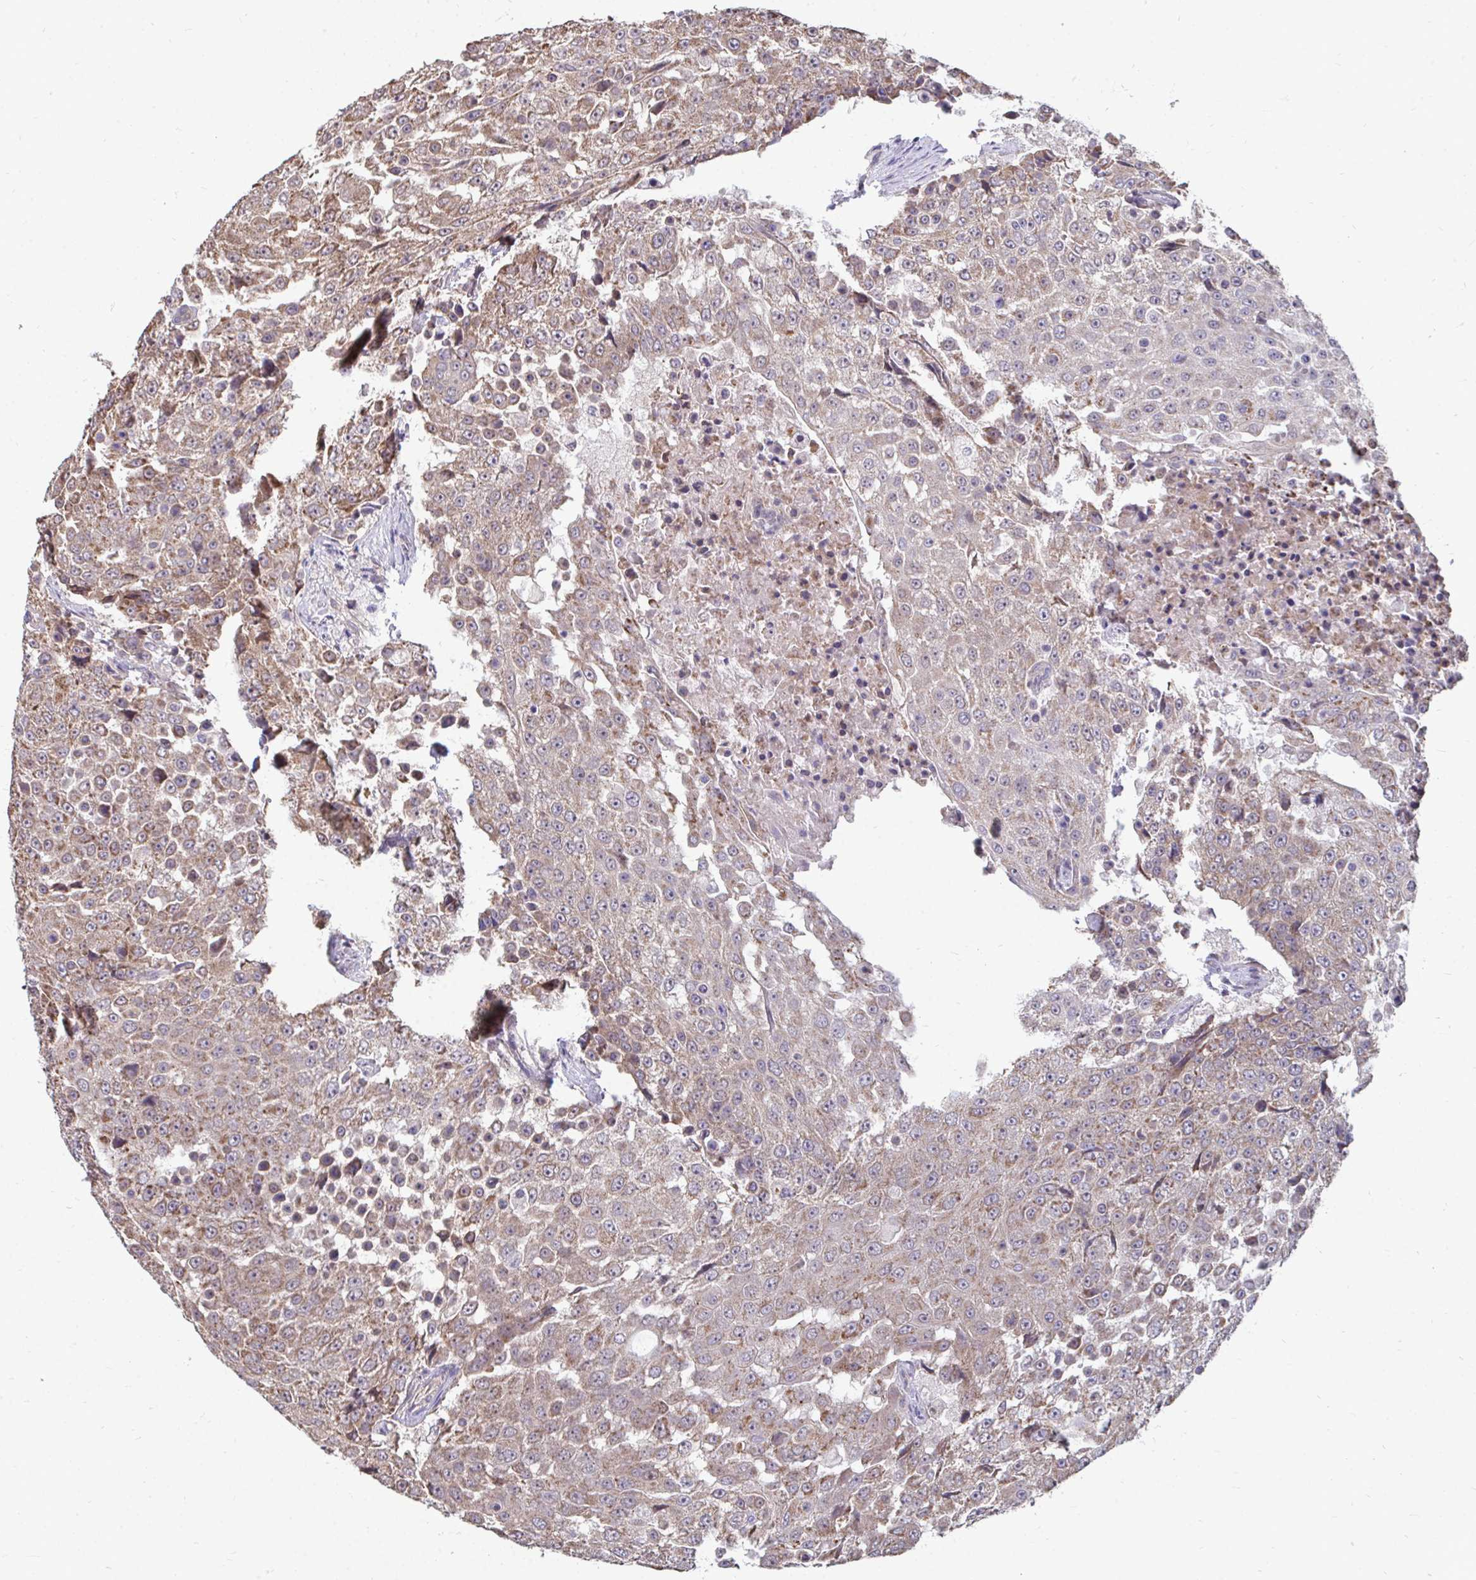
{"staining": {"intensity": "weak", "quantity": ">75%", "location": "cytoplasmic/membranous"}, "tissue": "urothelial cancer", "cell_type": "Tumor cells", "image_type": "cancer", "snomed": [{"axis": "morphology", "description": "Urothelial carcinoma, High grade"}, {"axis": "topography", "description": "Urinary bladder"}], "caption": "Immunohistochemical staining of high-grade urothelial carcinoma displays low levels of weak cytoplasmic/membranous expression in approximately >75% of tumor cells. (Stains: DAB in brown, nuclei in blue, Microscopy: brightfield microscopy at high magnification).", "gene": "DNAJA2", "patient": {"sex": "female", "age": 63}}